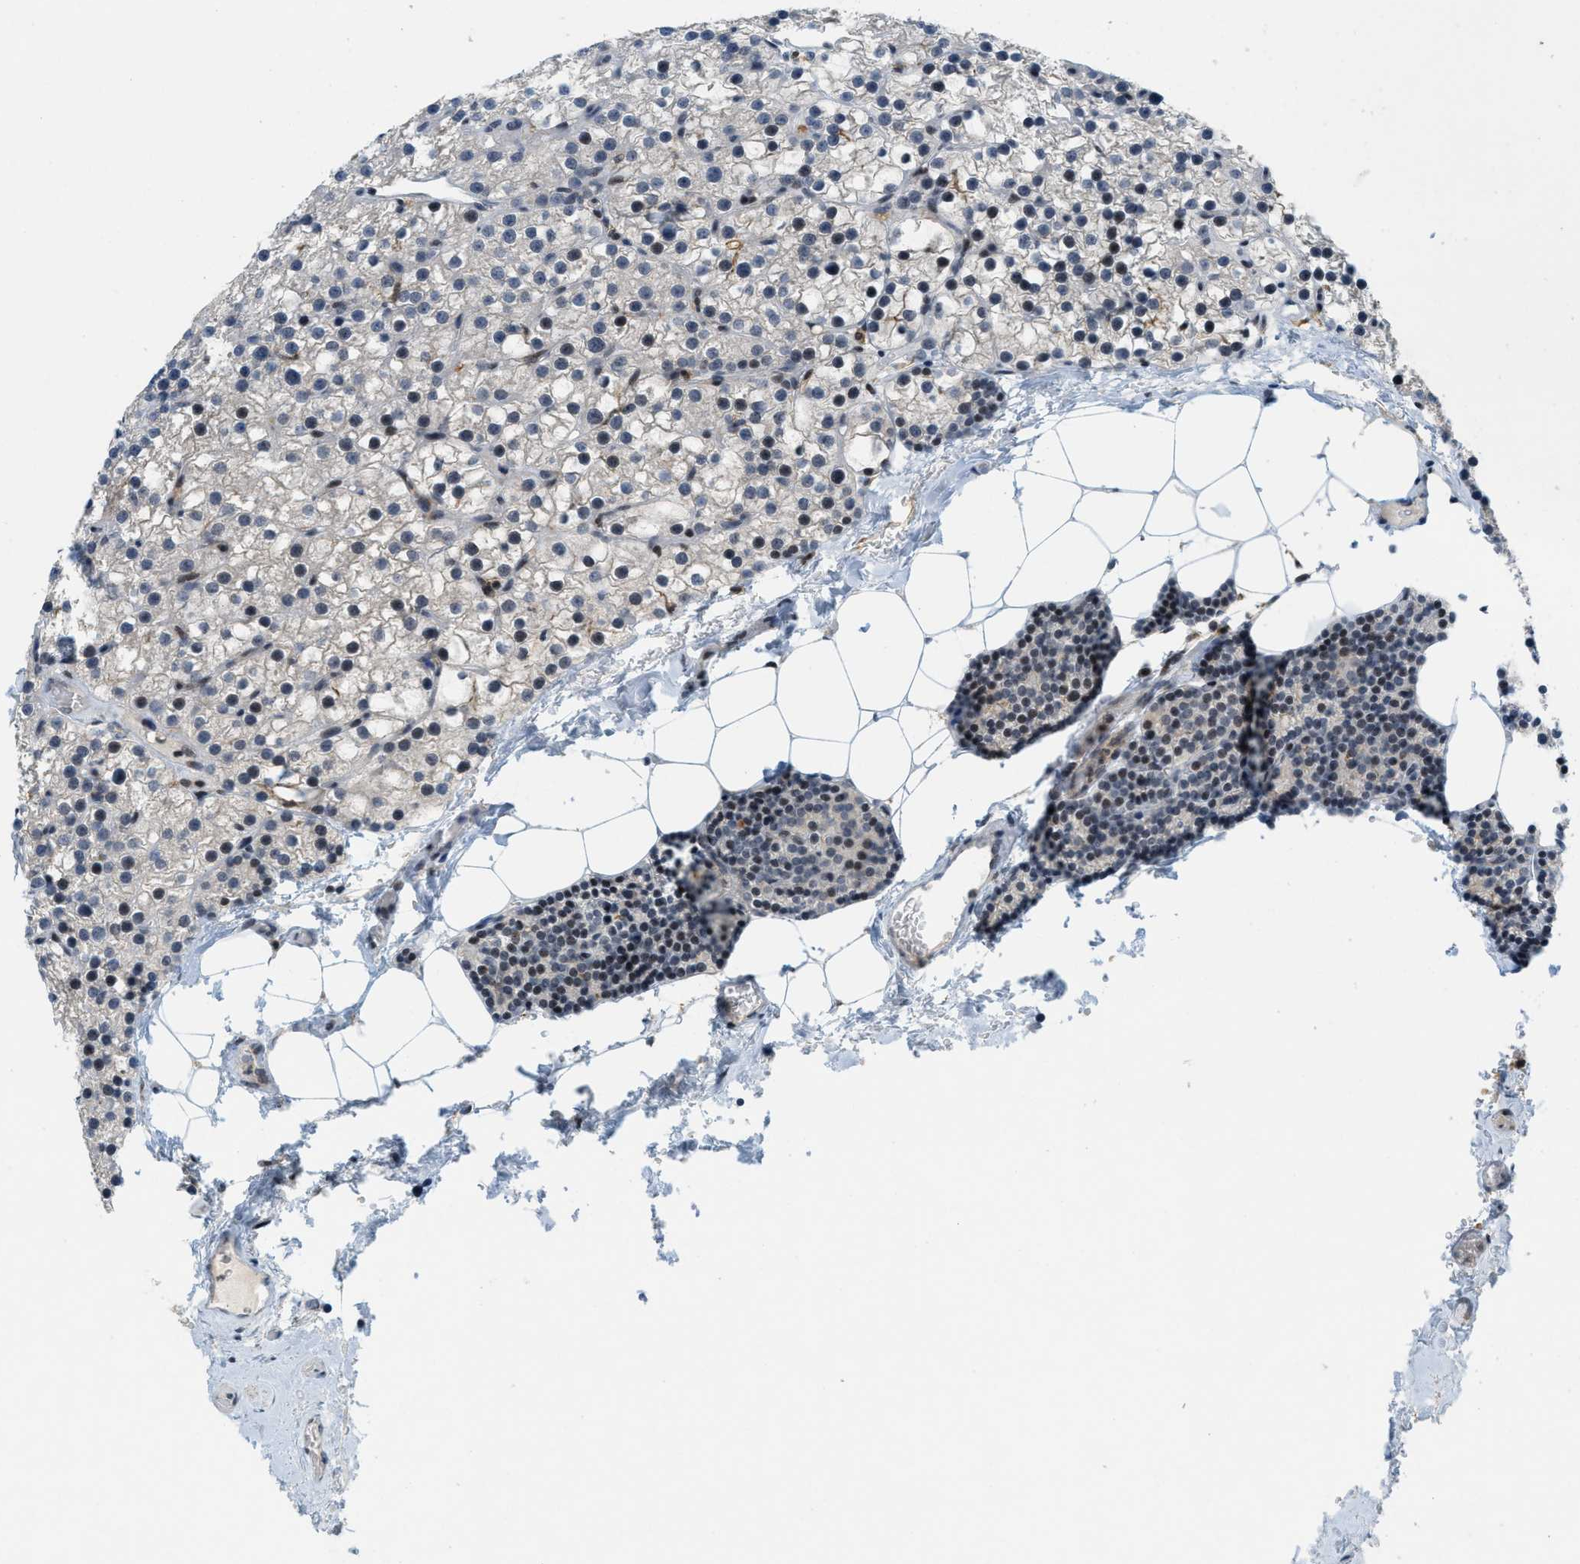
{"staining": {"intensity": "strong", "quantity": "<25%", "location": "nuclear"}, "tissue": "parathyroid gland", "cell_type": "Glandular cells", "image_type": "normal", "snomed": [{"axis": "morphology", "description": "Normal tissue, NOS"}, {"axis": "morphology", "description": "Adenoma, NOS"}, {"axis": "topography", "description": "Parathyroid gland"}], "caption": "A brown stain shows strong nuclear positivity of a protein in glandular cells of benign human parathyroid gland.", "gene": "ING1", "patient": {"sex": "female", "age": 70}}